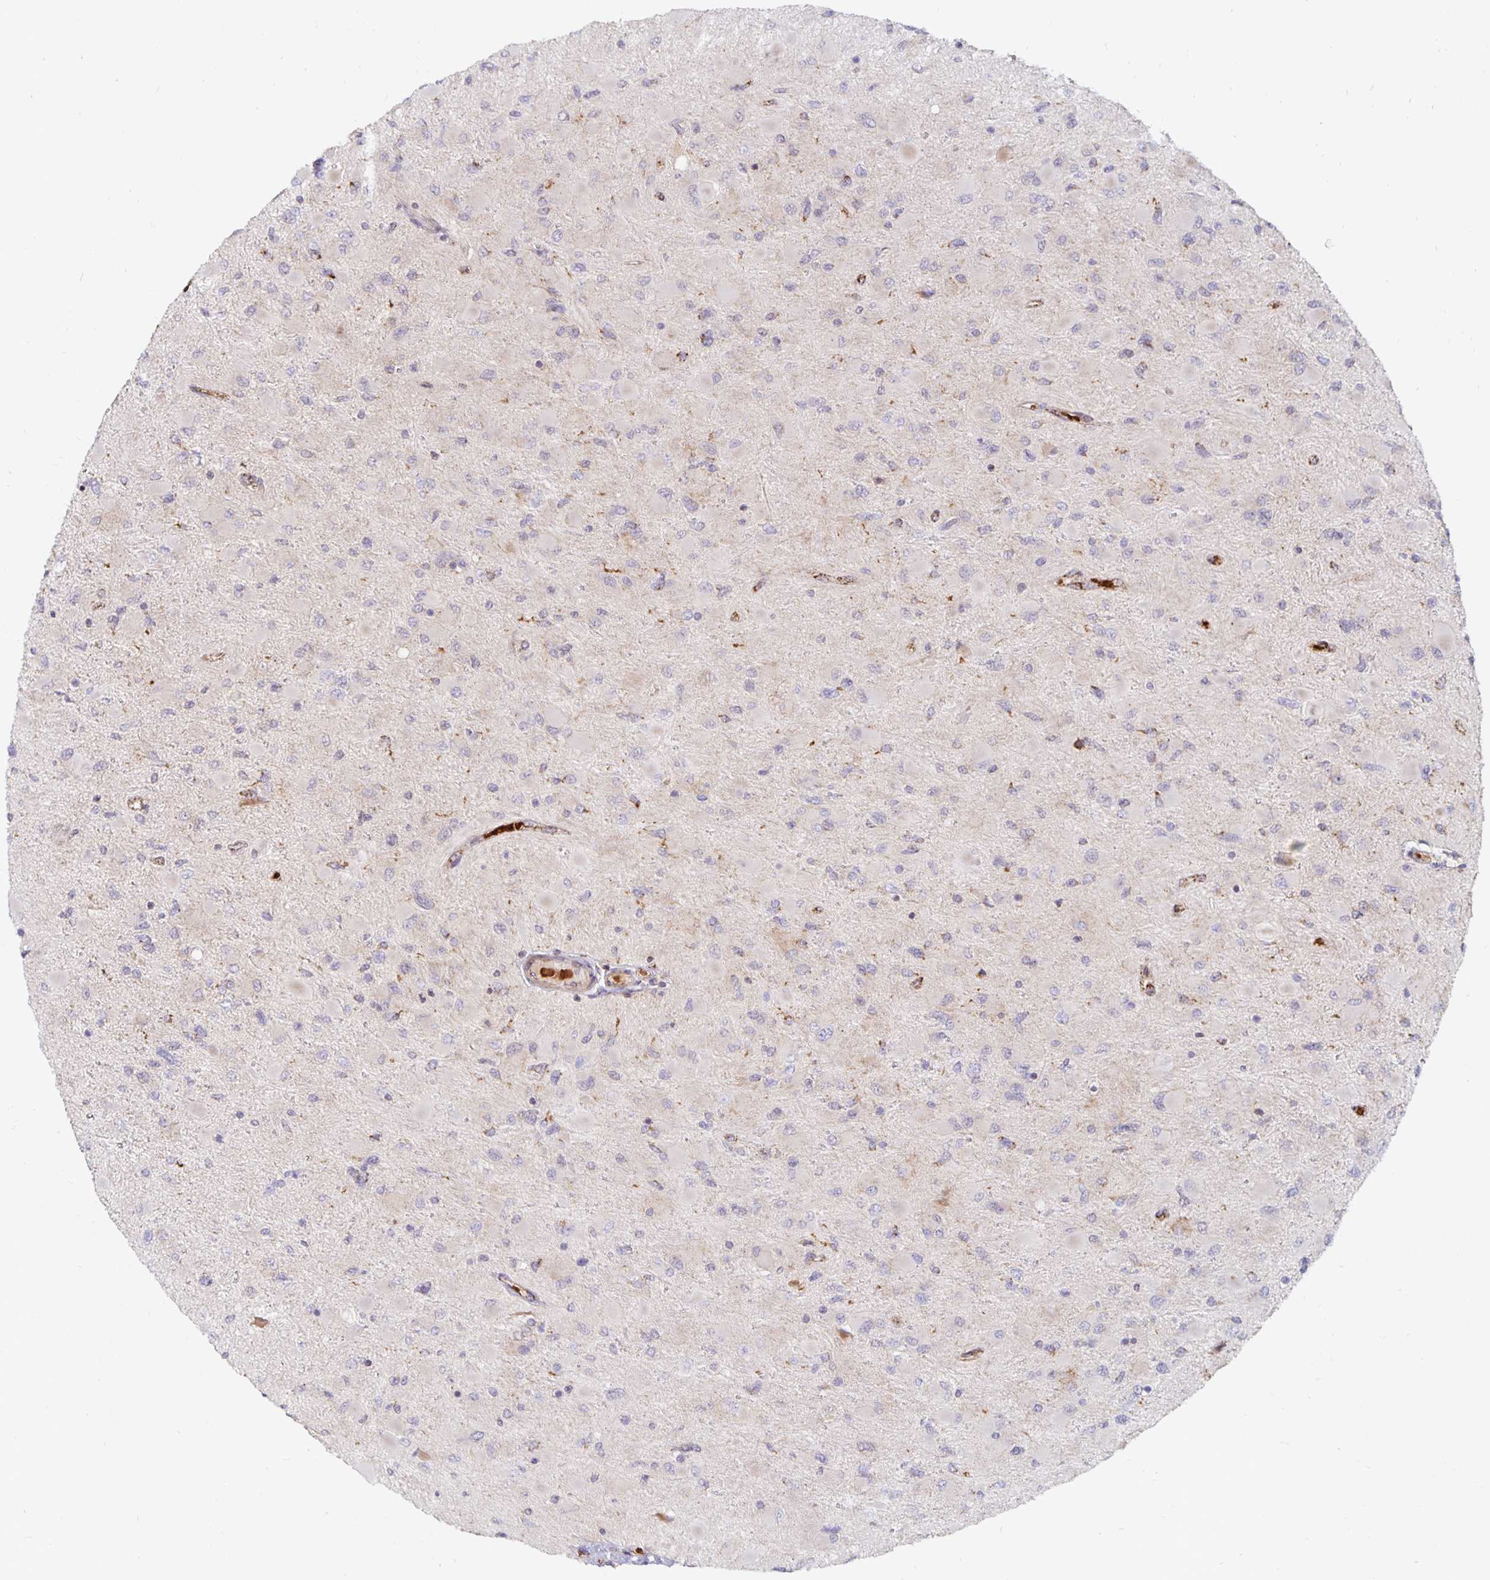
{"staining": {"intensity": "negative", "quantity": "none", "location": "none"}, "tissue": "glioma", "cell_type": "Tumor cells", "image_type": "cancer", "snomed": [{"axis": "morphology", "description": "Glioma, malignant, High grade"}, {"axis": "topography", "description": "Cerebral cortex"}], "caption": "IHC image of neoplastic tissue: human glioma stained with DAB reveals no significant protein staining in tumor cells.", "gene": "MRPL28", "patient": {"sex": "female", "age": 36}}